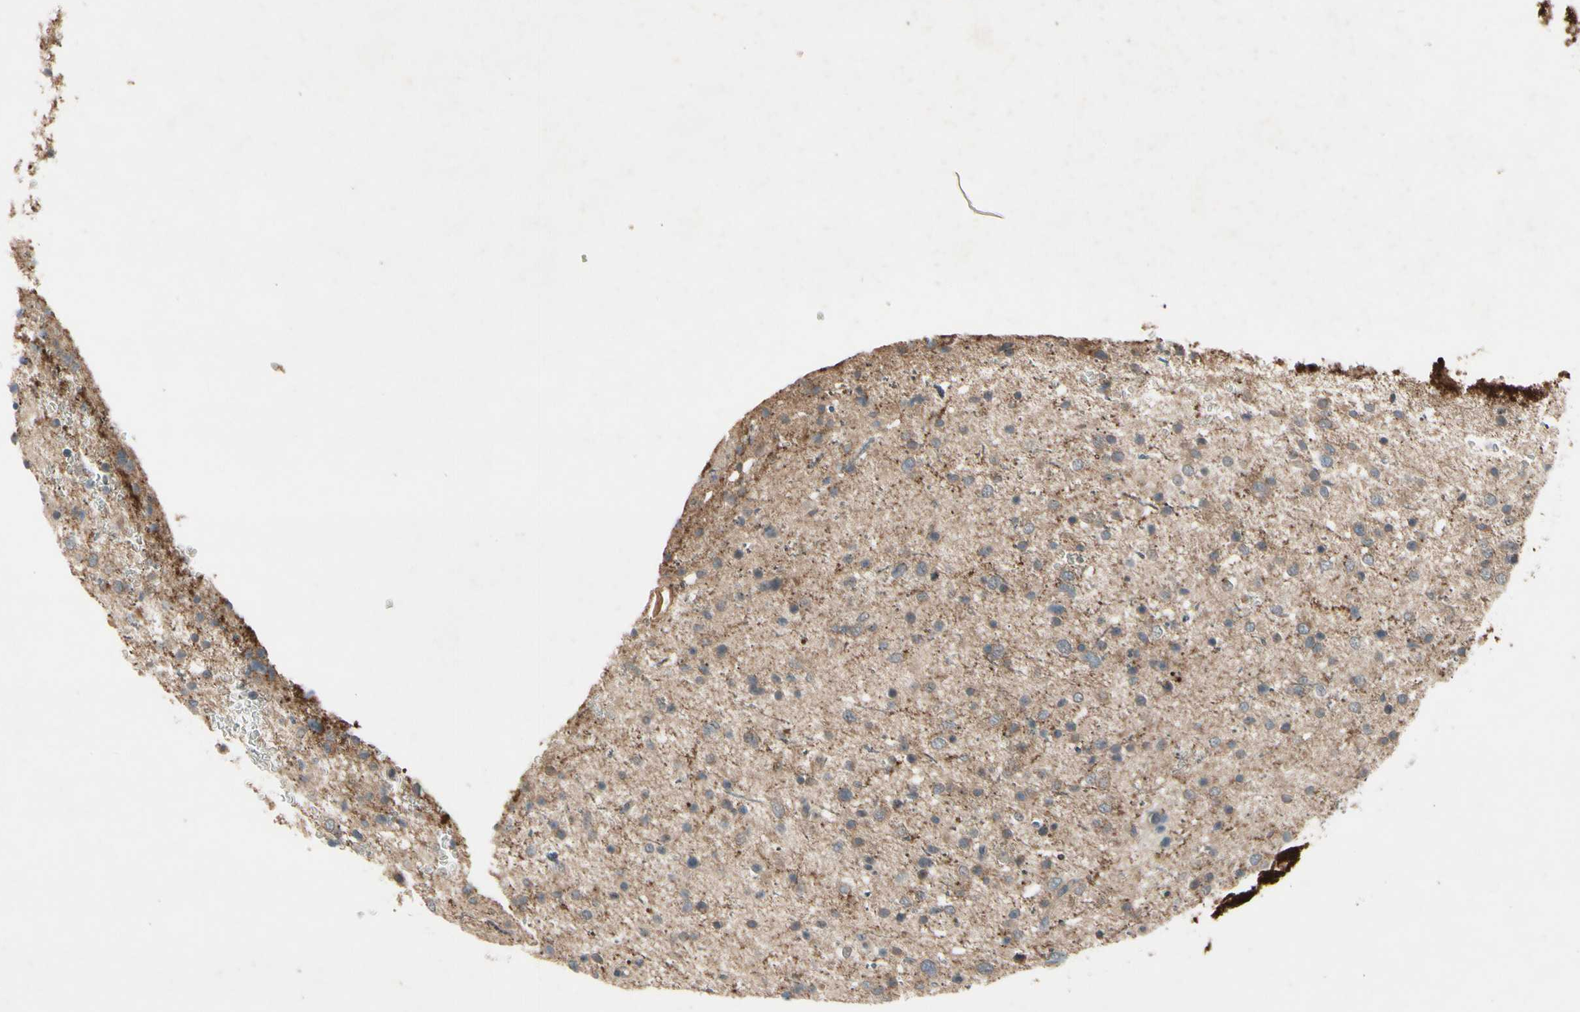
{"staining": {"intensity": "weak", "quantity": ">75%", "location": "cytoplasmic/membranous"}, "tissue": "glioma", "cell_type": "Tumor cells", "image_type": "cancer", "snomed": [{"axis": "morphology", "description": "Glioma, malignant, Low grade"}, {"axis": "topography", "description": "Brain"}], "caption": "Weak cytoplasmic/membranous expression is identified in approximately >75% of tumor cells in glioma.", "gene": "NSF", "patient": {"sex": "female", "age": 37}}